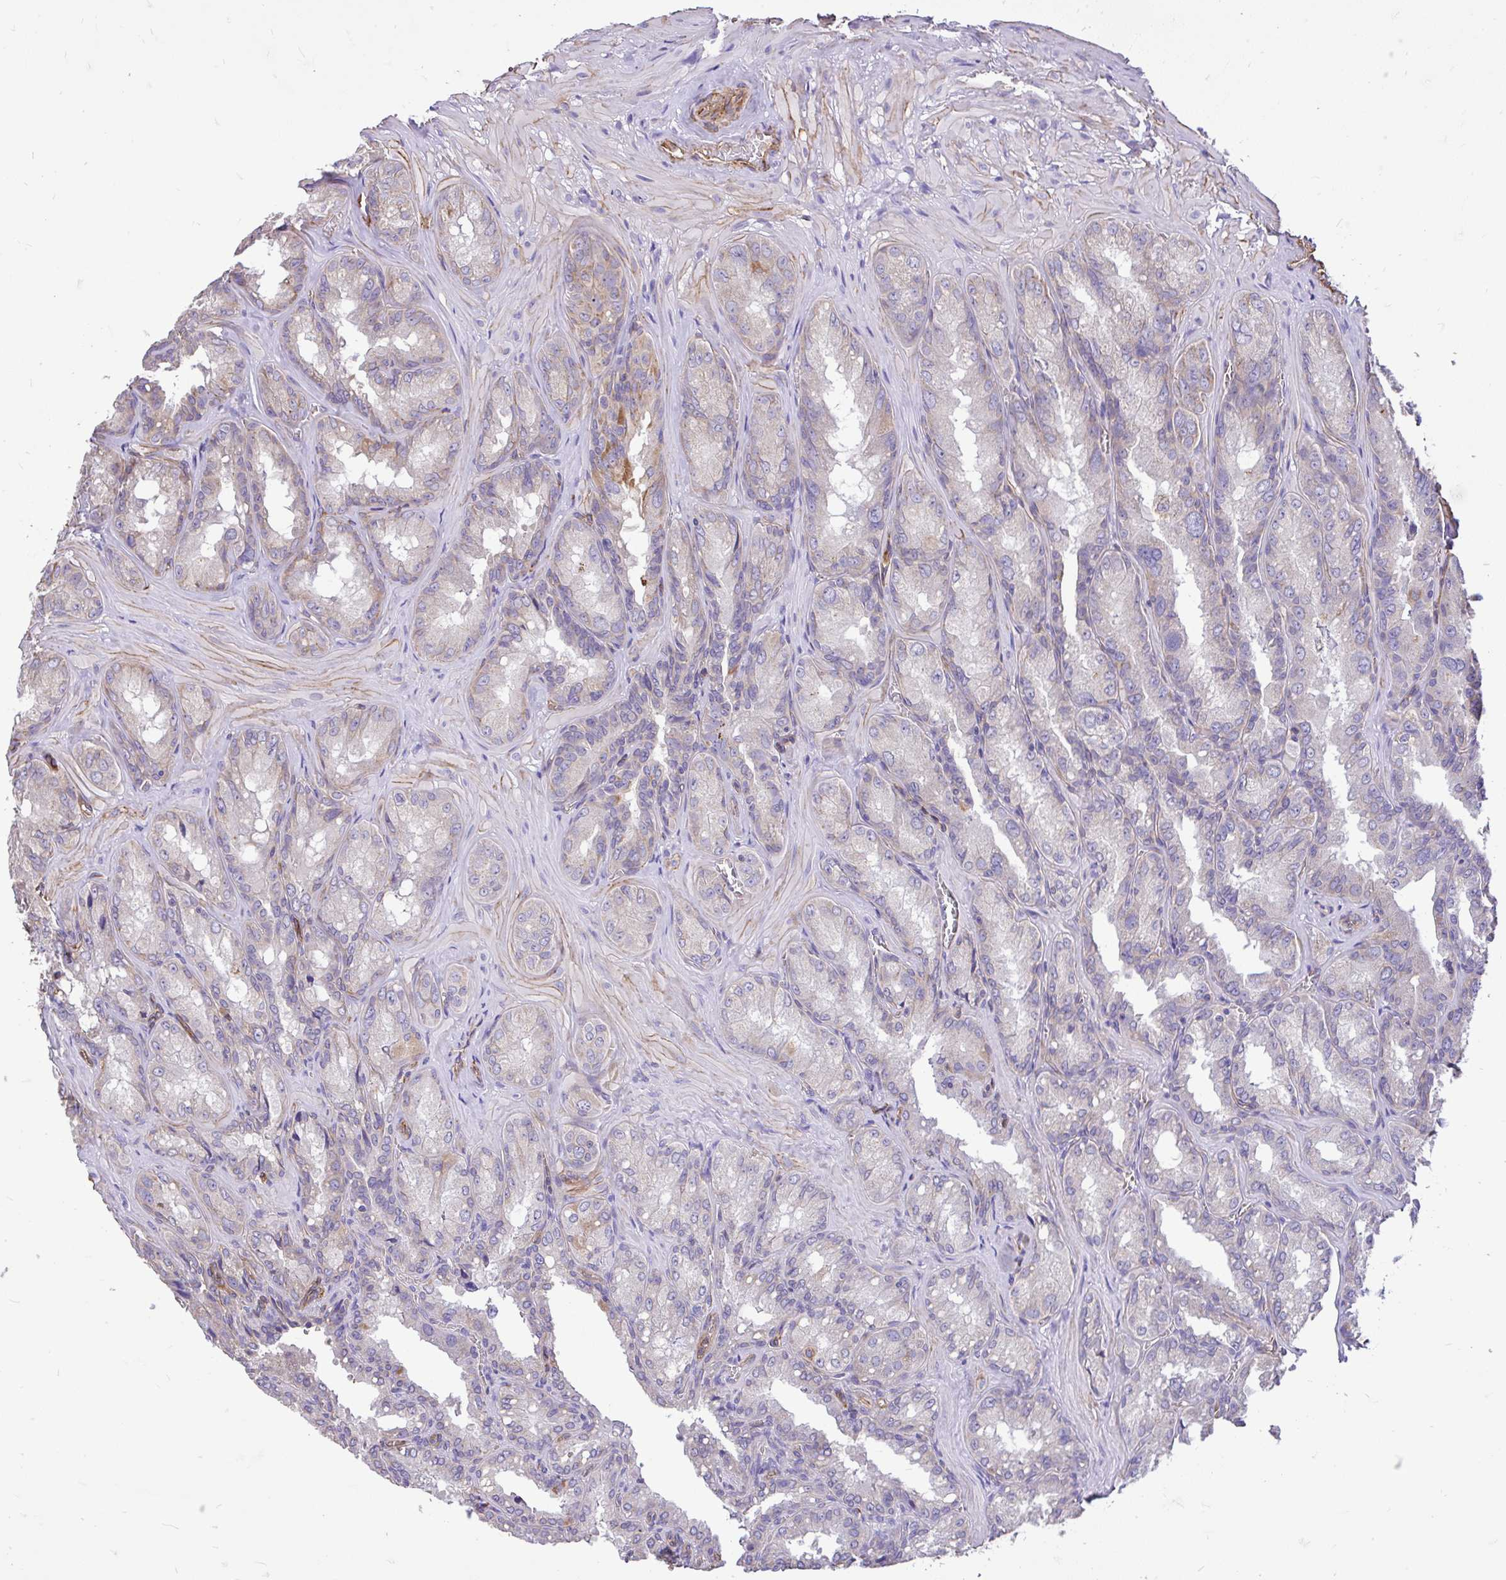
{"staining": {"intensity": "moderate", "quantity": "<25%", "location": "cytoplasmic/membranous"}, "tissue": "seminal vesicle", "cell_type": "Glandular cells", "image_type": "normal", "snomed": [{"axis": "morphology", "description": "Normal tissue, NOS"}, {"axis": "topography", "description": "Seminal veicle"}], "caption": "Seminal vesicle stained with DAB (3,3'-diaminobenzidine) immunohistochemistry shows low levels of moderate cytoplasmic/membranous staining in about <25% of glandular cells. Immunohistochemistry (ihc) stains the protein of interest in brown and the nuclei are stained blue.", "gene": "PTPRK", "patient": {"sex": "male", "age": 47}}